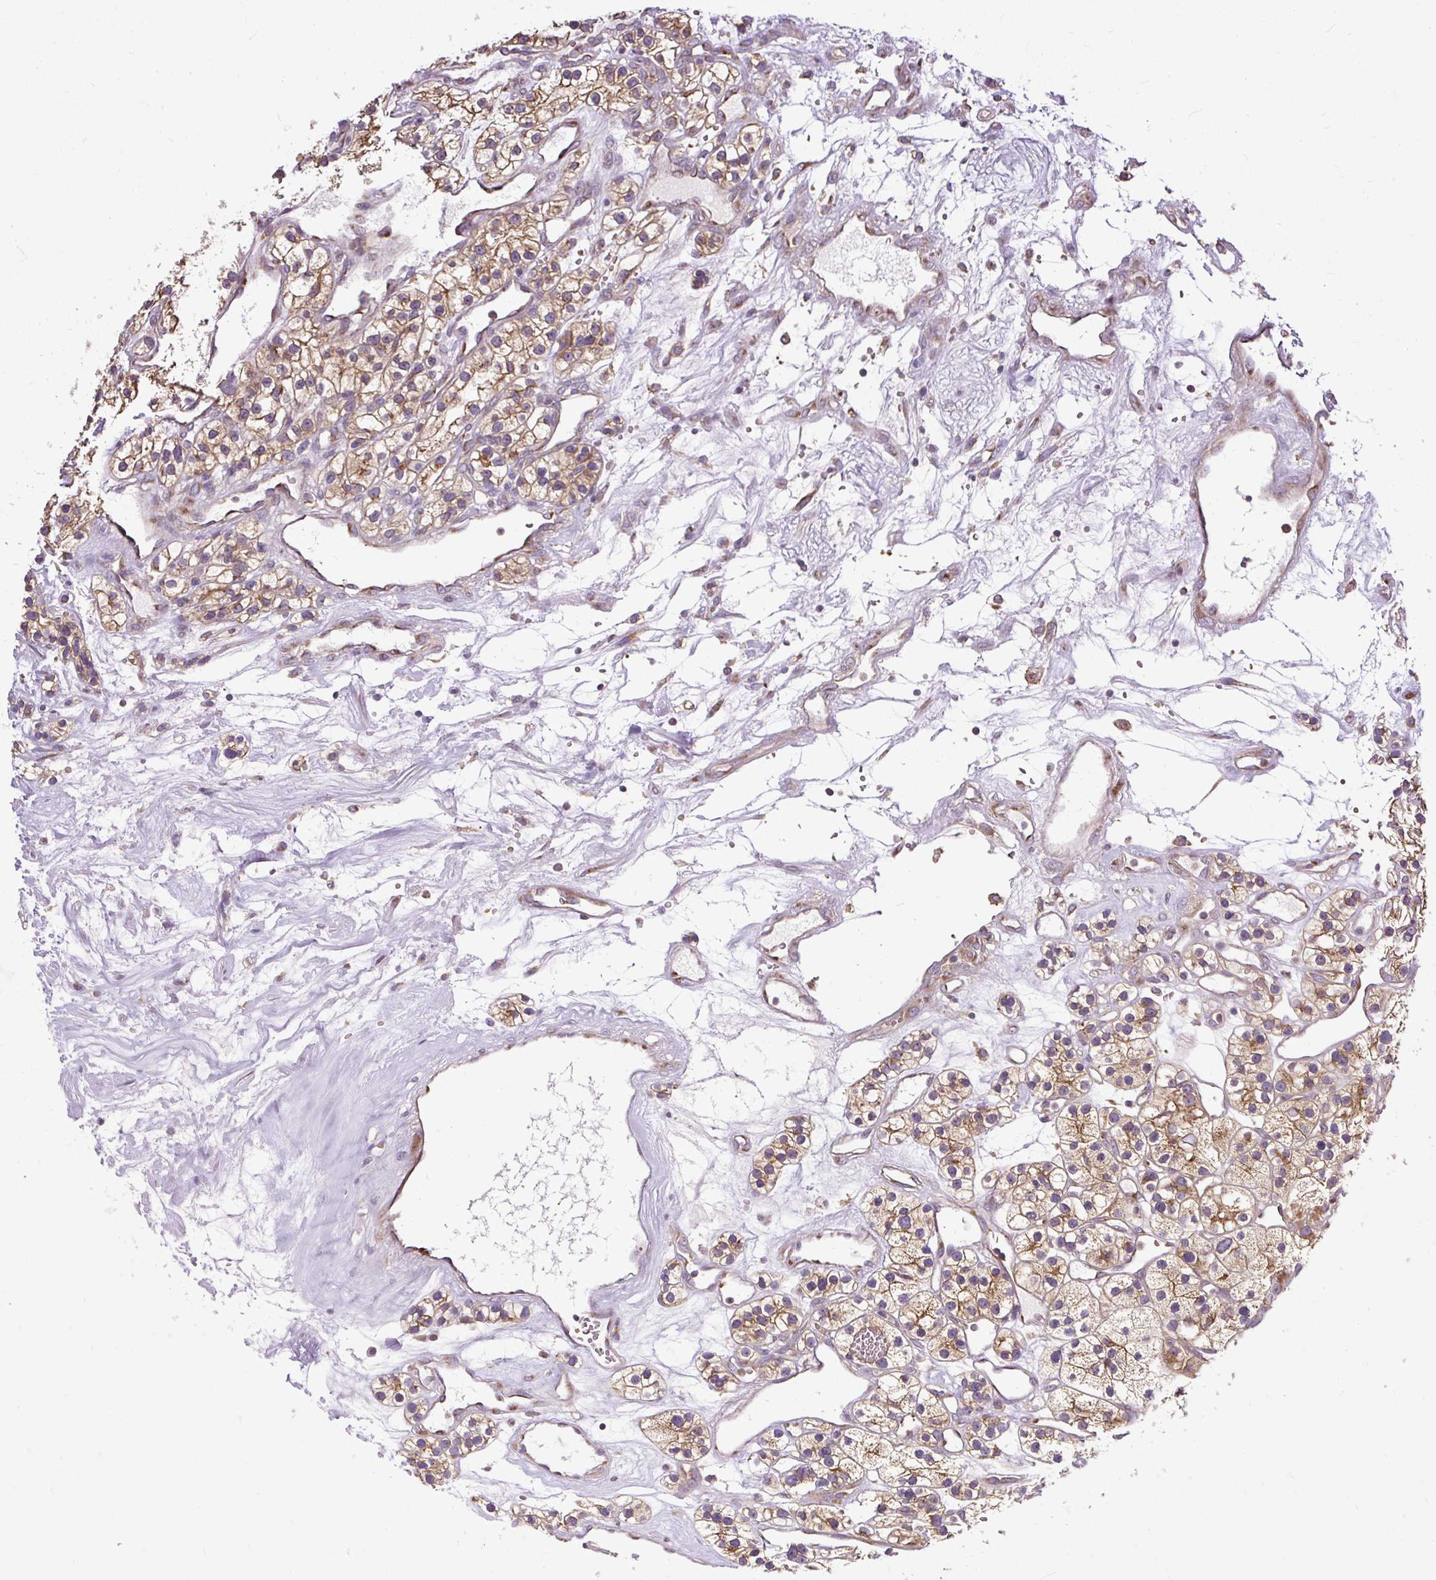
{"staining": {"intensity": "moderate", "quantity": ">75%", "location": "cytoplasmic/membranous"}, "tissue": "renal cancer", "cell_type": "Tumor cells", "image_type": "cancer", "snomed": [{"axis": "morphology", "description": "Adenocarcinoma, NOS"}, {"axis": "topography", "description": "Kidney"}], "caption": "Human renal cancer stained with a brown dye demonstrates moderate cytoplasmic/membranous positive expression in about >75% of tumor cells.", "gene": "SMC4", "patient": {"sex": "female", "age": 57}}